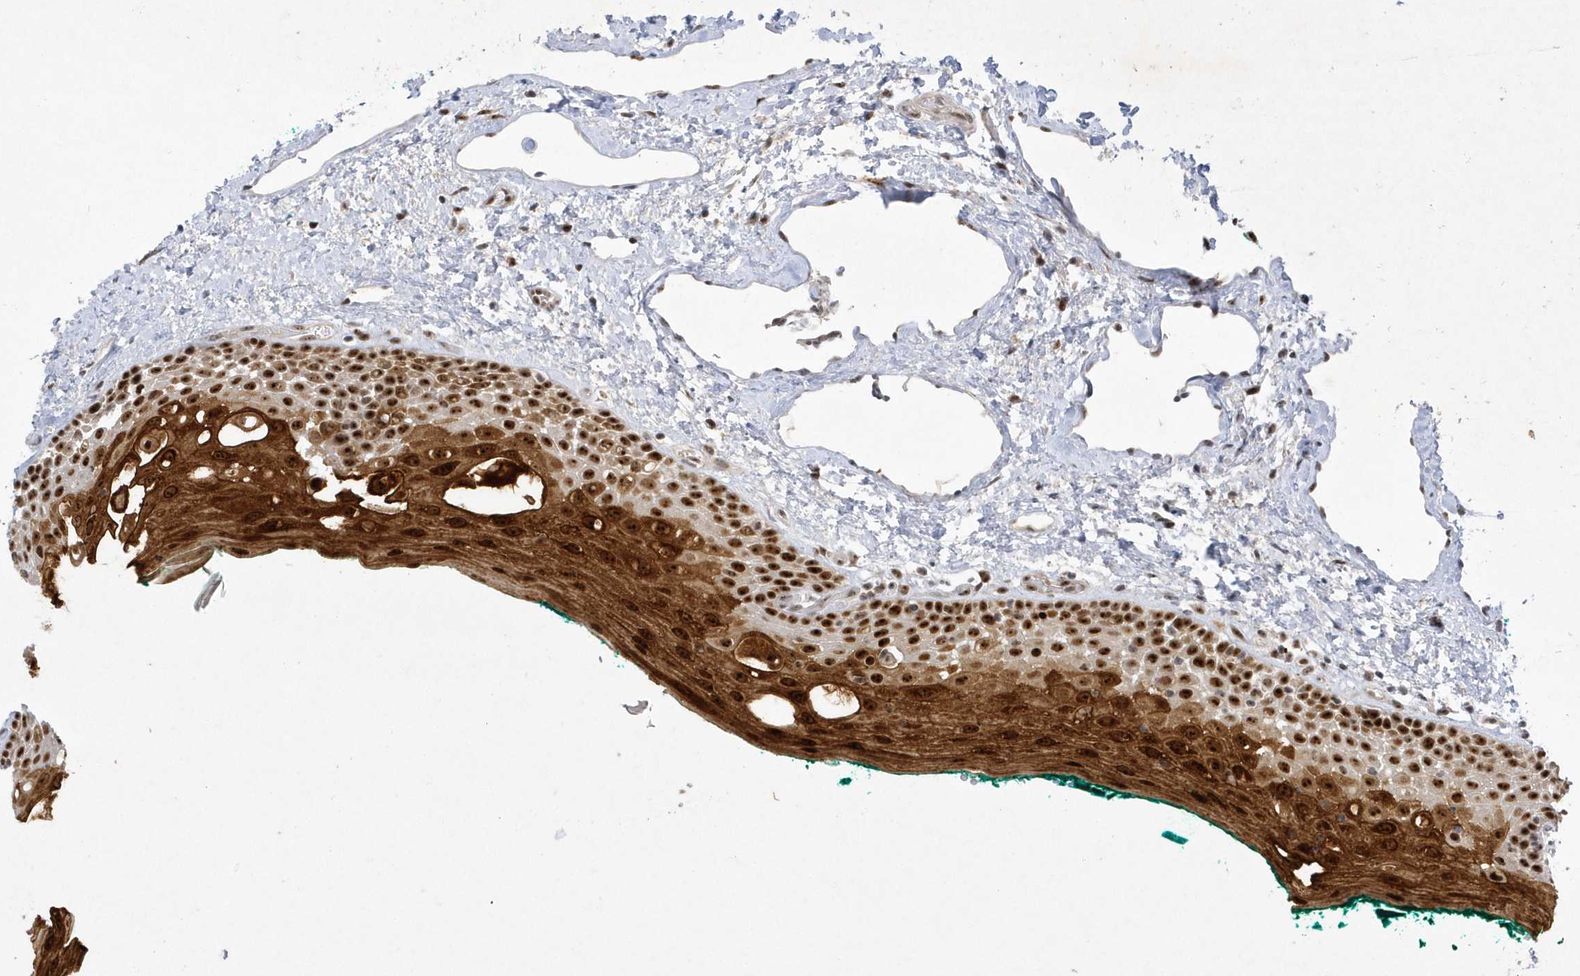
{"staining": {"intensity": "strong", "quantity": ">75%", "location": "cytoplasmic/membranous,nuclear"}, "tissue": "oral mucosa", "cell_type": "Squamous epithelial cells", "image_type": "normal", "snomed": [{"axis": "morphology", "description": "Normal tissue, NOS"}, {"axis": "topography", "description": "Oral tissue"}], "caption": "A histopathology image showing strong cytoplasmic/membranous,nuclear positivity in approximately >75% of squamous epithelial cells in benign oral mucosa, as visualized by brown immunohistochemical staining.", "gene": "NPM3", "patient": {"sex": "female", "age": 70}}